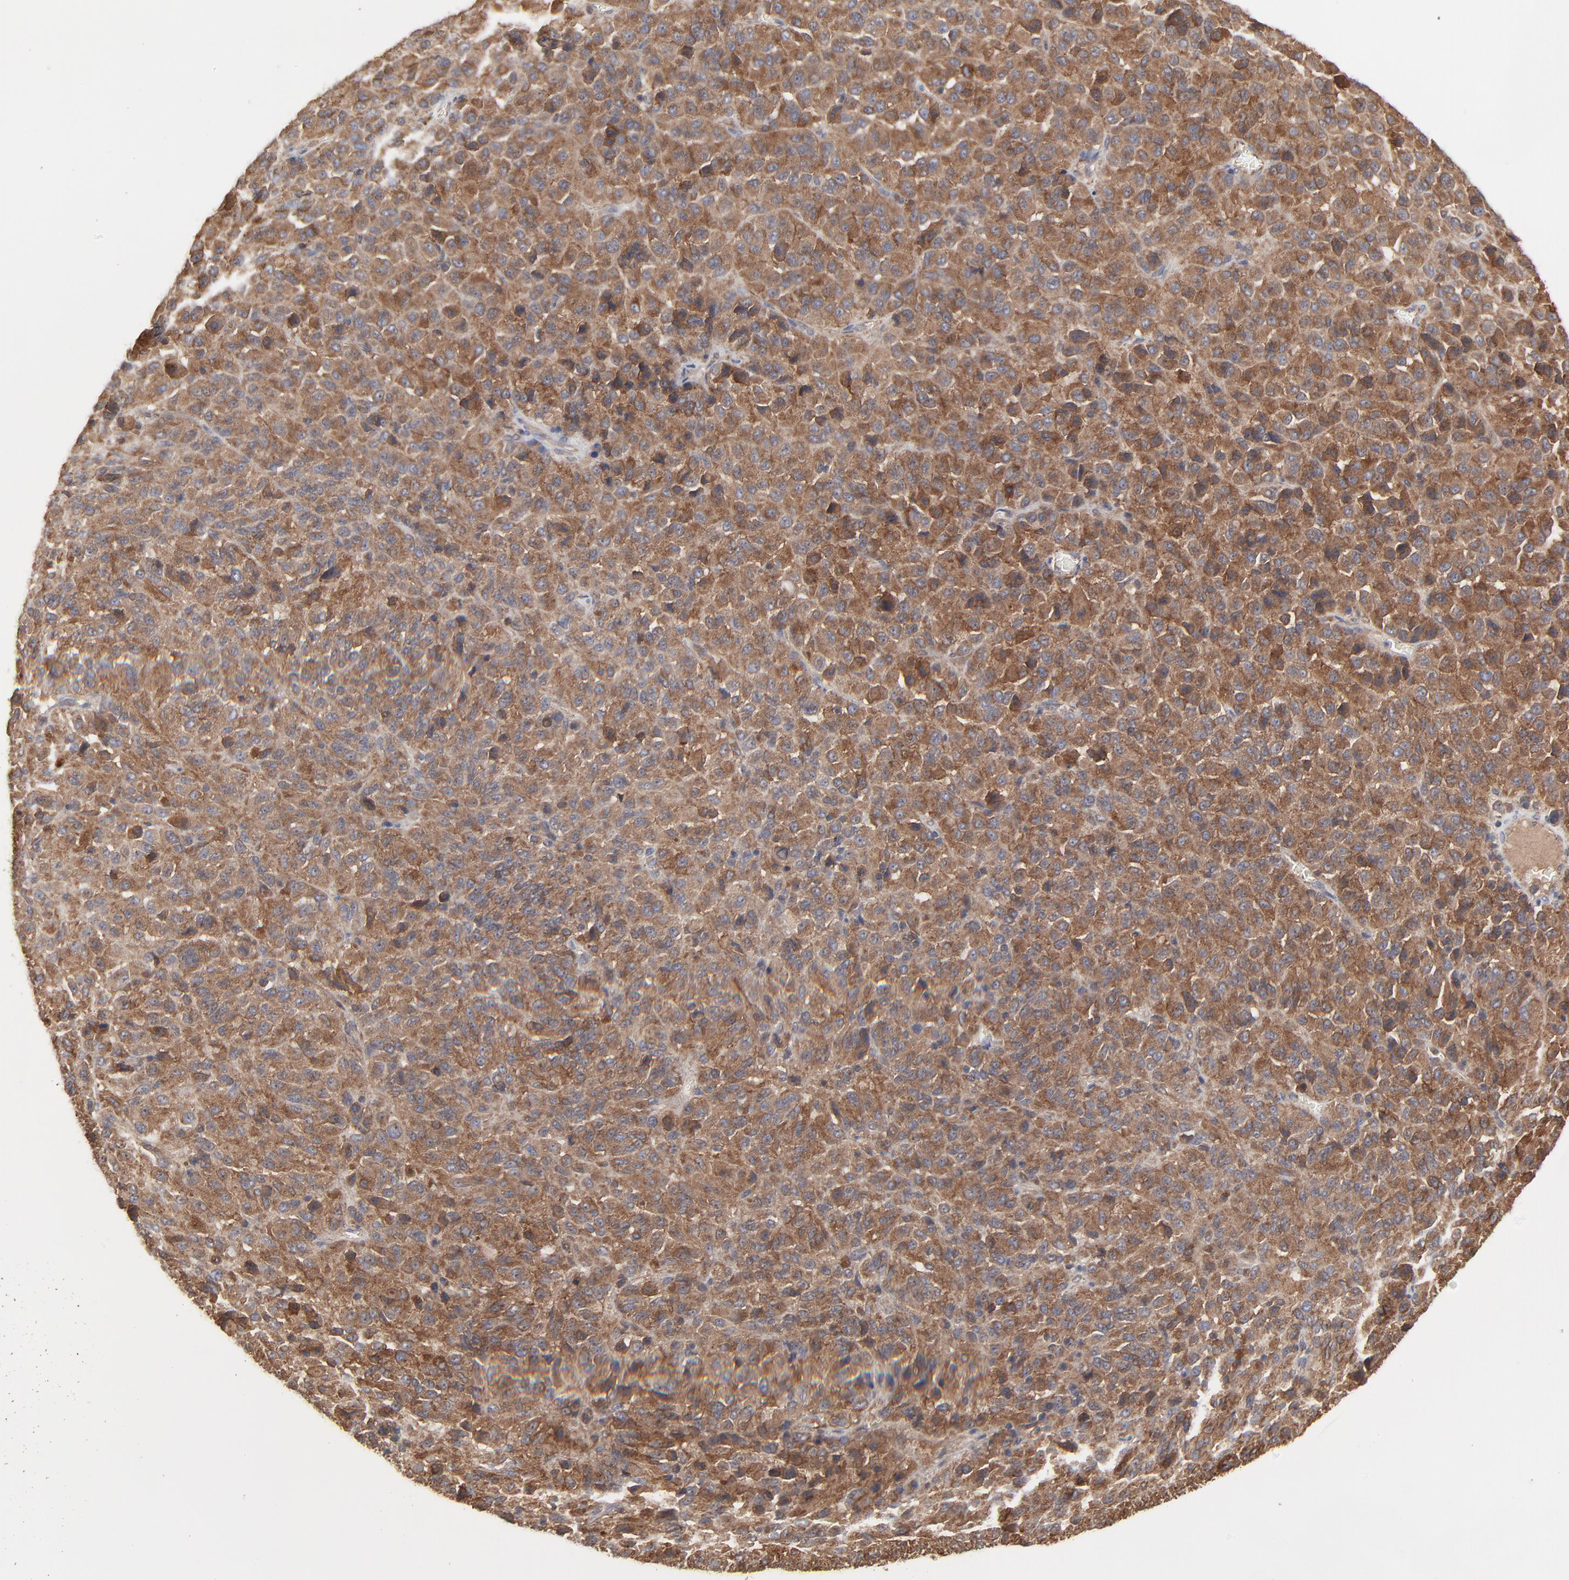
{"staining": {"intensity": "strong", "quantity": ">75%", "location": "cytoplasmic/membranous"}, "tissue": "melanoma", "cell_type": "Tumor cells", "image_type": "cancer", "snomed": [{"axis": "morphology", "description": "Malignant melanoma, Metastatic site"}, {"axis": "topography", "description": "Lung"}], "caption": "Immunohistochemical staining of malignant melanoma (metastatic site) demonstrates high levels of strong cytoplasmic/membranous staining in approximately >75% of tumor cells.", "gene": "RAB9A", "patient": {"sex": "male", "age": 64}}